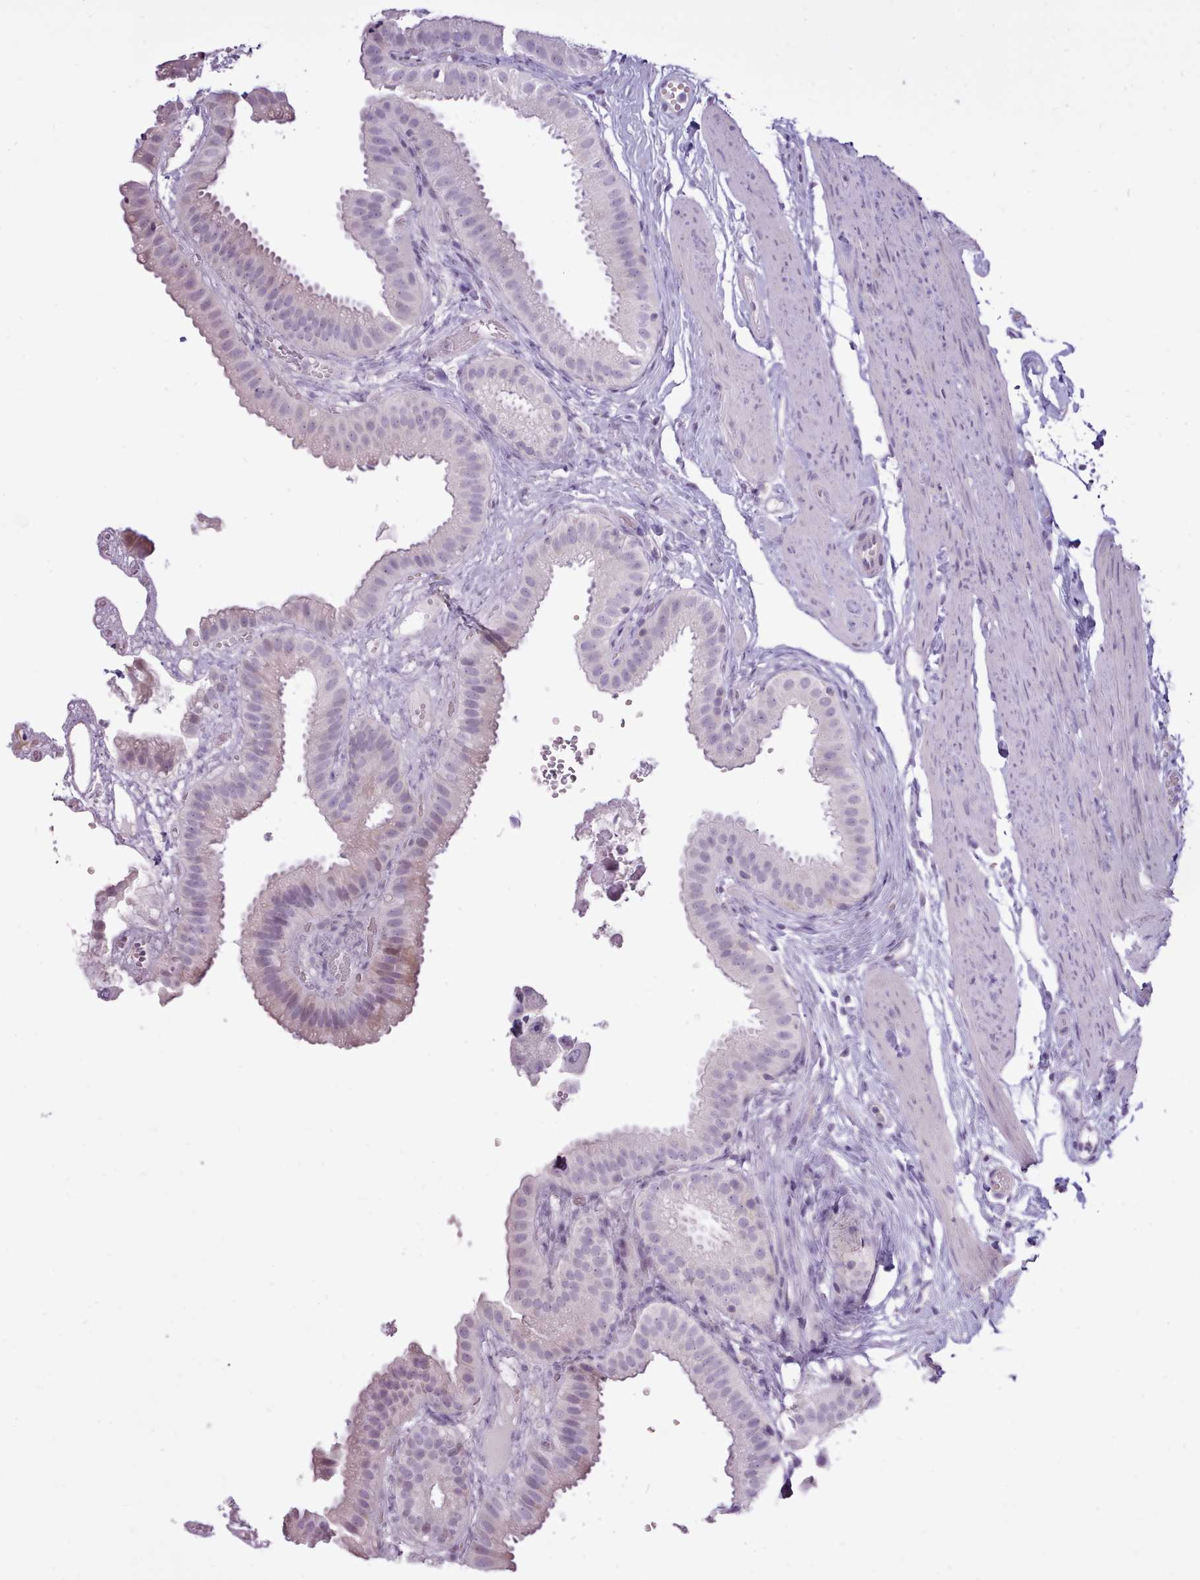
{"staining": {"intensity": "weak", "quantity": "<25%", "location": "cytoplasmic/membranous"}, "tissue": "gallbladder", "cell_type": "Glandular cells", "image_type": "normal", "snomed": [{"axis": "morphology", "description": "Normal tissue, NOS"}, {"axis": "topography", "description": "Gallbladder"}], "caption": "Unremarkable gallbladder was stained to show a protein in brown. There is no significant staining in glandular cells.", "gene": "BDKRB2", "patient": {"sex": "female", "age": 61}}